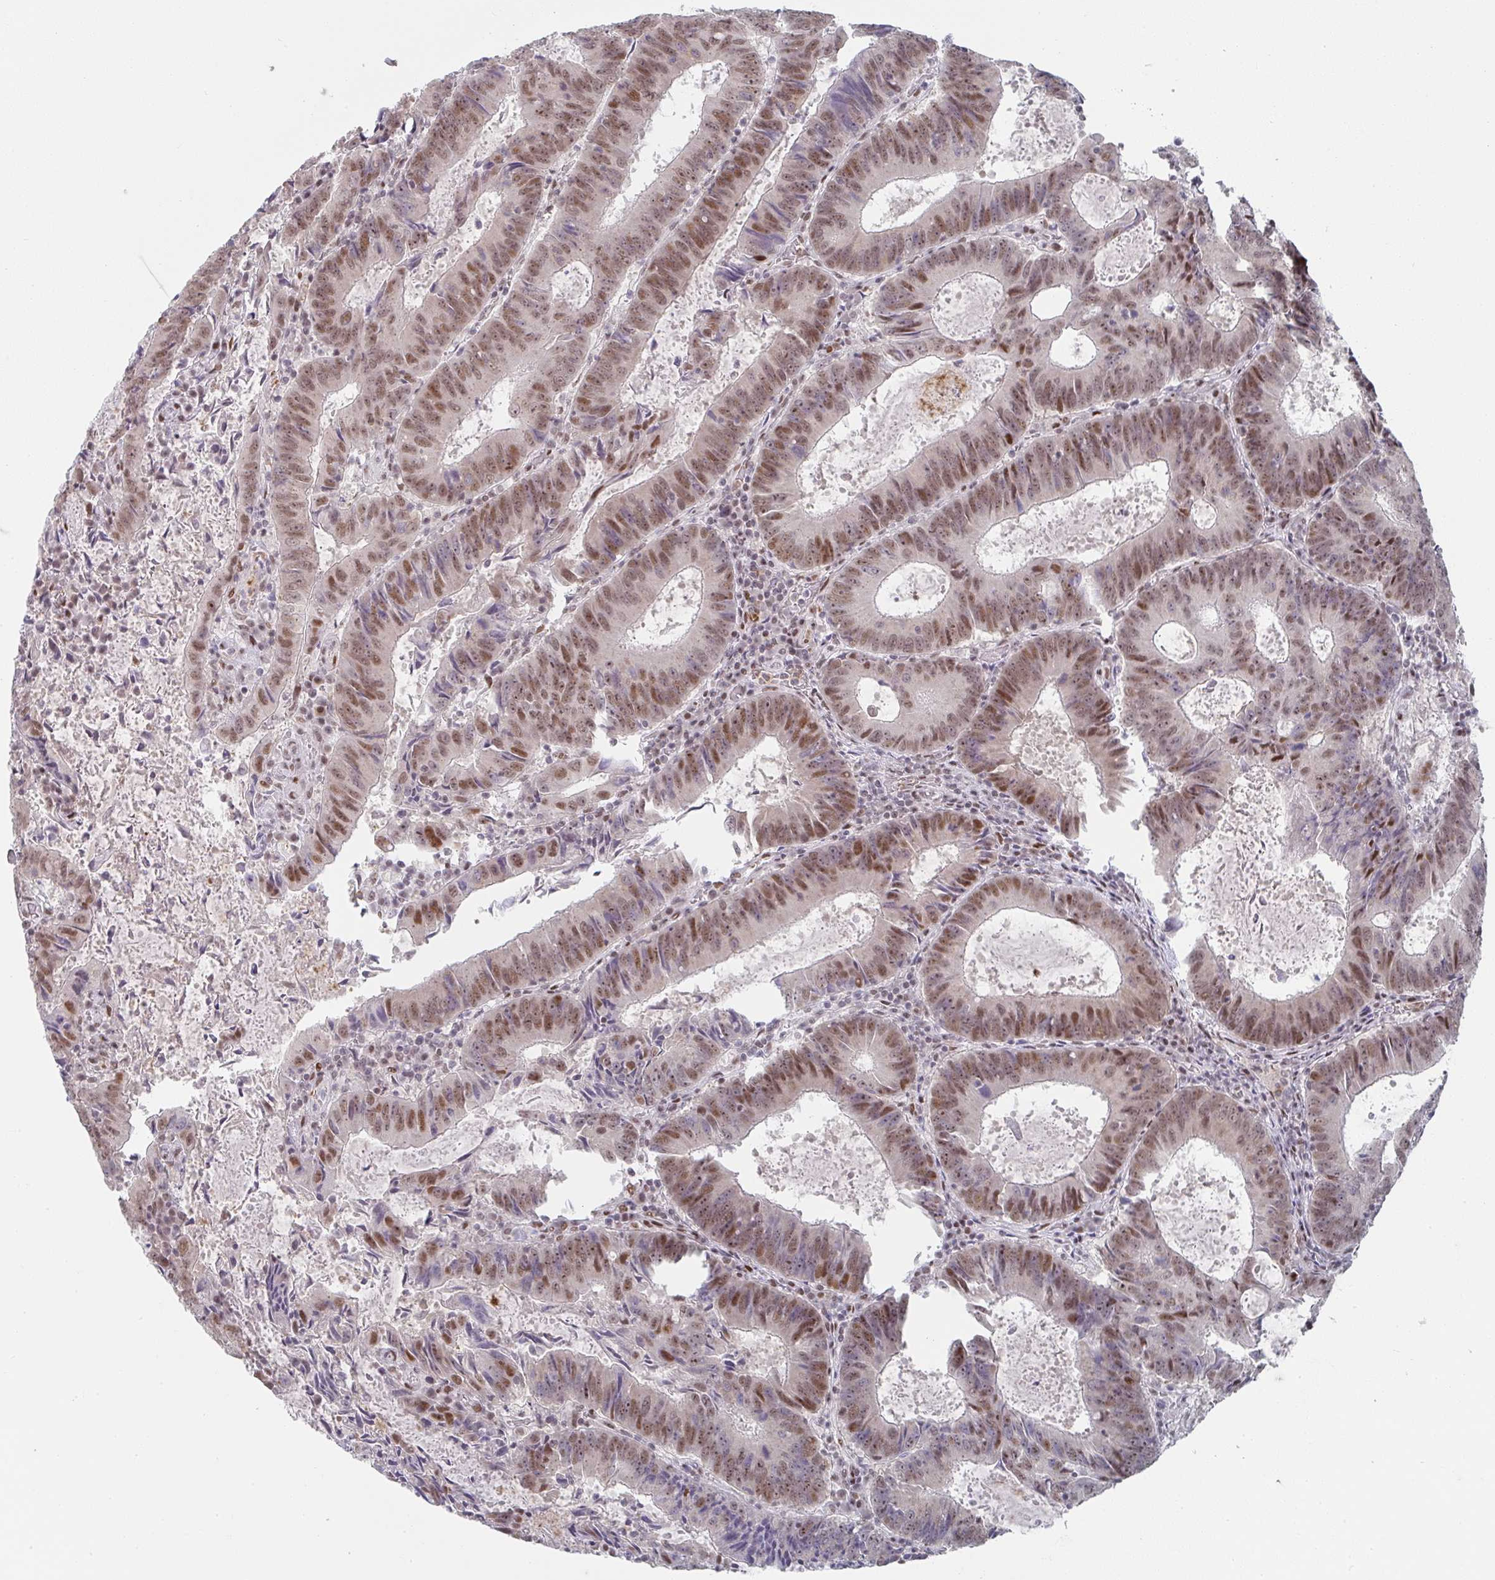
{"staining": {"intensity": "moderate", "quantity": ">75%", "location": "nuclear"}, "tissue": "colorectal cancer", "cell_type": "Tumor cells", "image_type": "cancer", "snomed": [{"axis": "morphology", "description": "Adenocarcinoma, NOS"}, {"axis": "topography", "description": "Colon"}], "caption": "Brown immunohistochemical staining in human adenocarcinoma (colorectal) demonstrates moderate nuclear staining in approximately >75% of tumor cells.", "gene": "LIN54", "patient": {"sex": "male", "age": 67}}